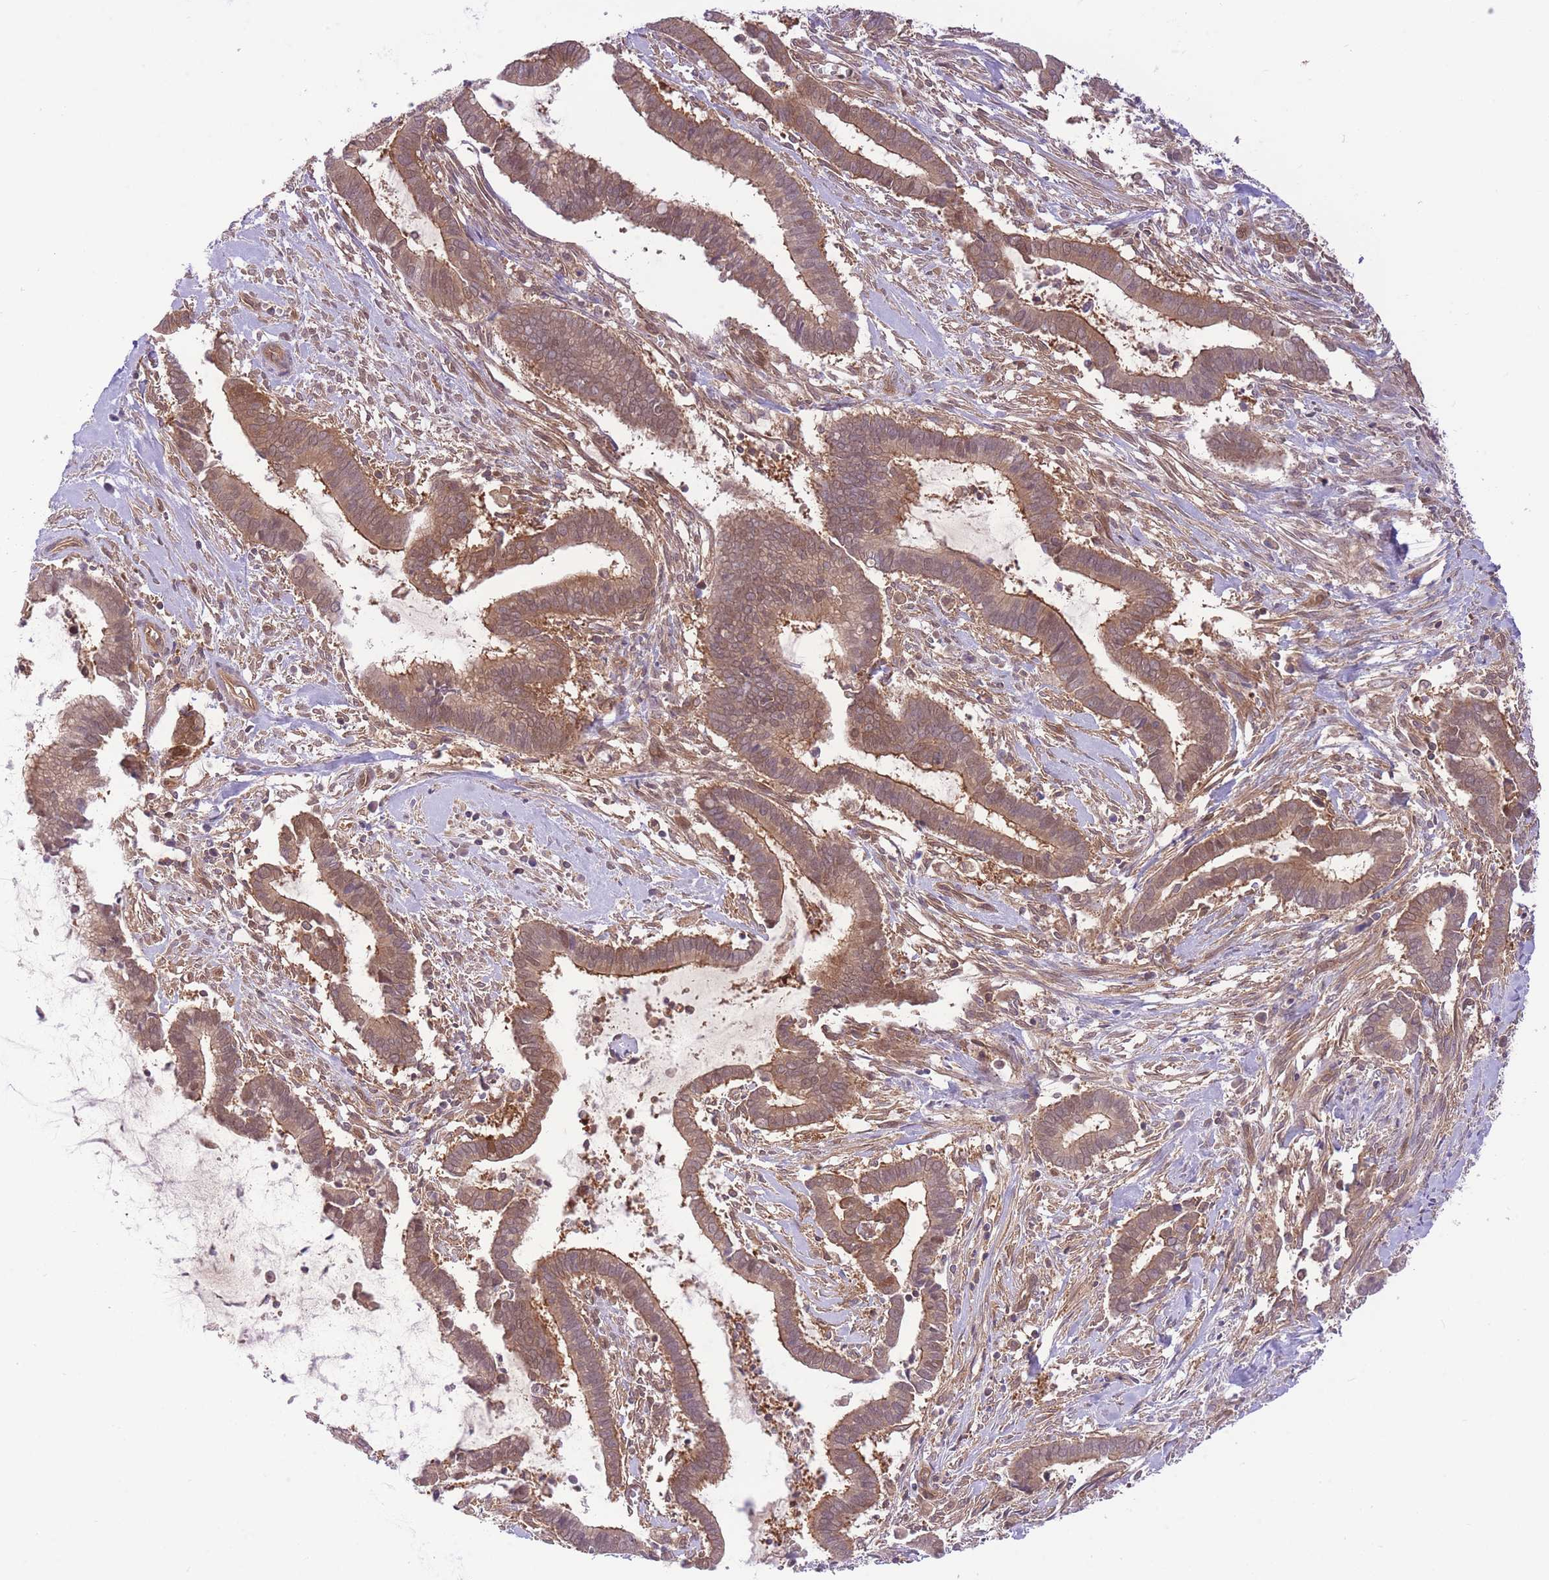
{"staining": {"intensity": "moderate", "quantity": ">75%", "location": "cytoplasmic/membranous"}, "tissue": "cervical cancer", "cell_type": "Tumor cells", "image_type": "cancer", "snomed": [{"axis": "morphology", "description": "Adenocarcinoma, NOS"}, {"axis": "topography", "description": "Cervix"}], "caption": "DAB (3,3'-diaminobenzidine) immunohistochemical staining of adenocarcinoma (cervical) displays moderate cytoplasmic/membranous protein positivity in approximately >75% of tumor cells.", "gene": "PREP", "patient": {"sex": "female", "age": 44}}